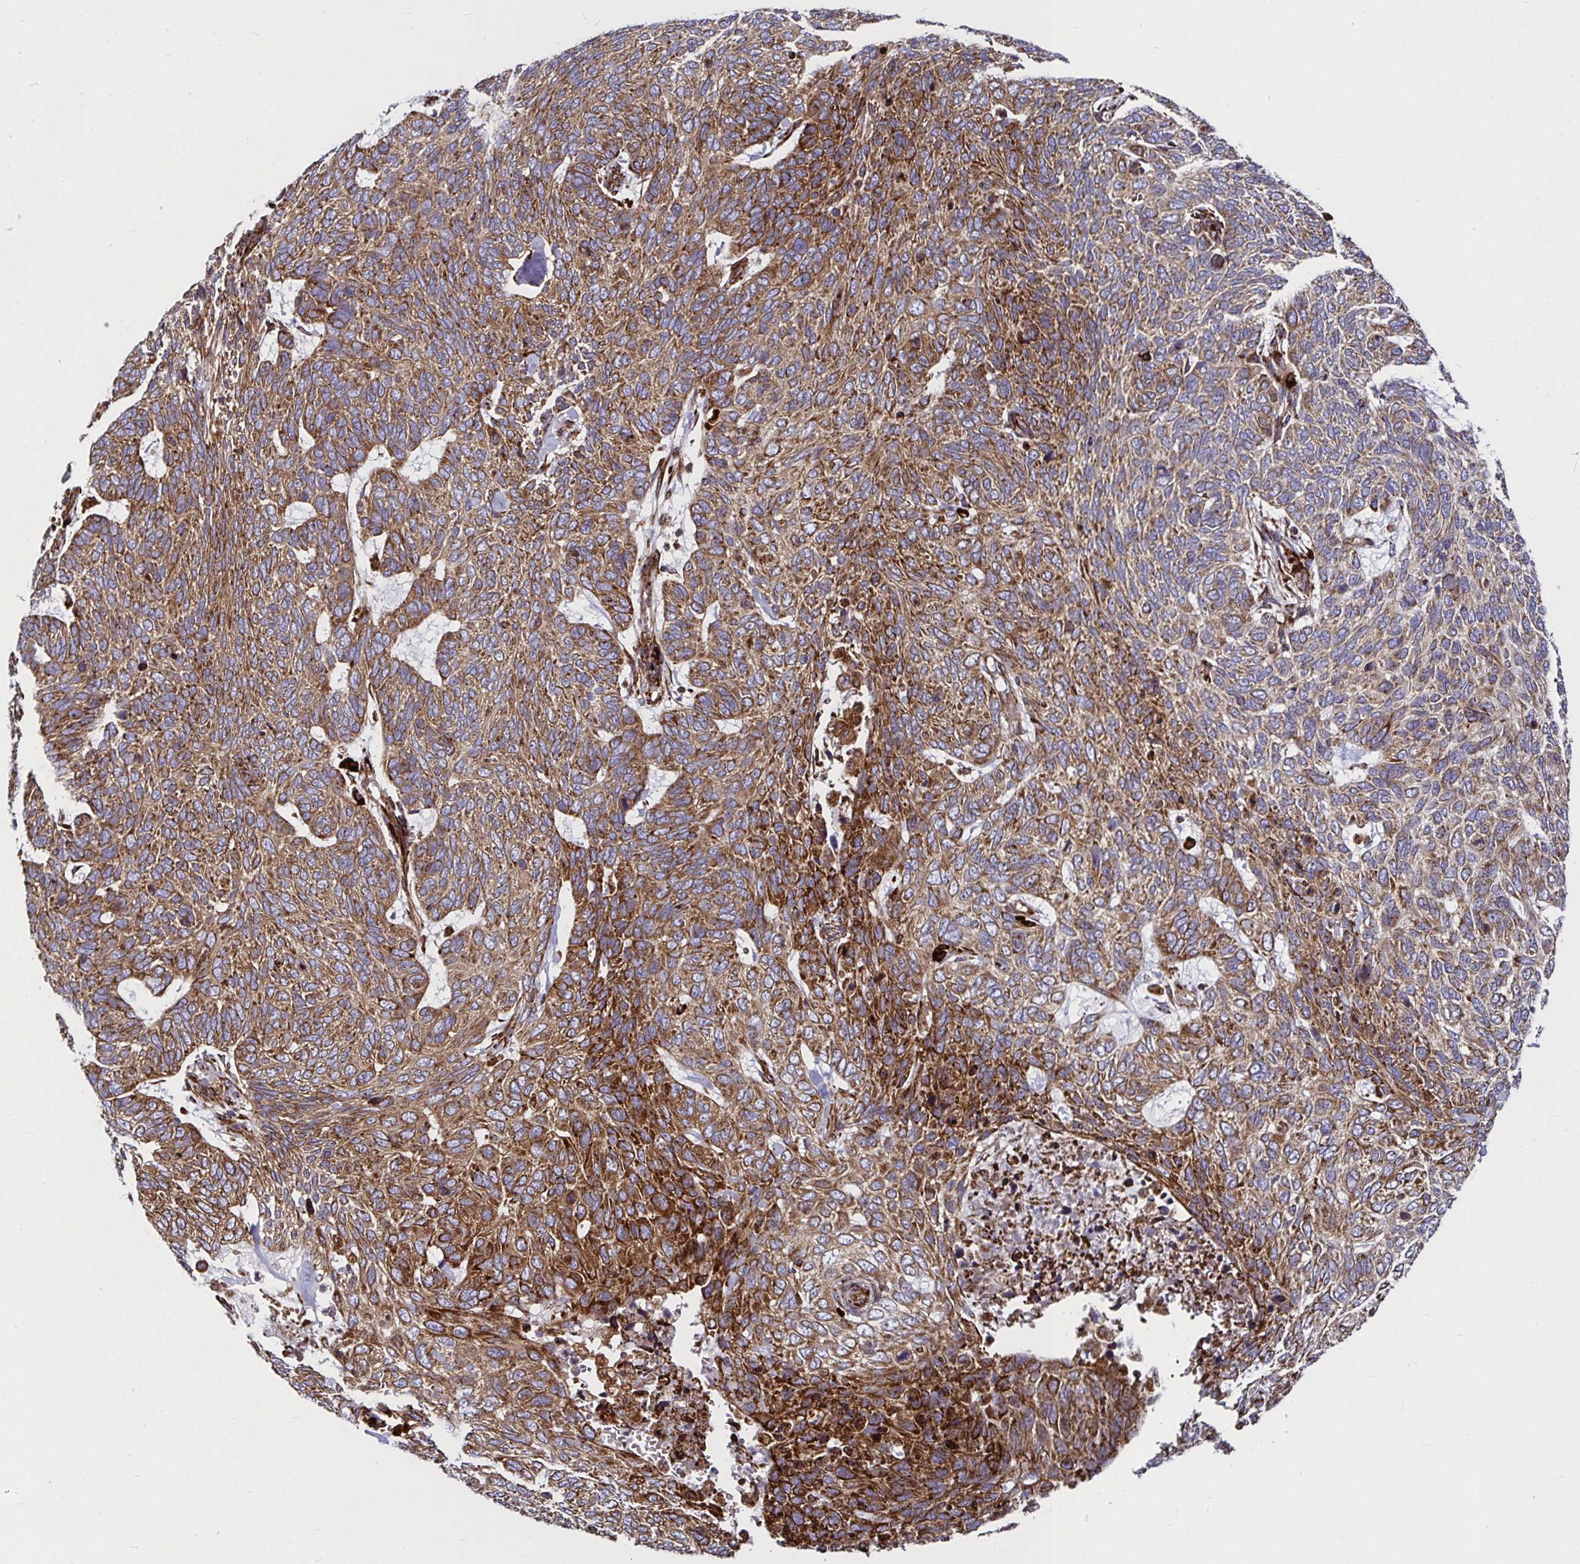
{"staining": {"intensity": "moderate", "quantity": ">75%", "location": "cytoplasmic/membranous"}, "tissue": "skin cancer", "cell_type": "Tumor cells", "image_type": "cancer", "snomed": [{"axis": "morphology", "description": "Basal cell carcinoma"}, {"axis": "topography", "description": "Skin"}], "caption": "Basal cell carcinoma (skin) was stained to show a protein in brown. There is medium levels of moderate cytoplasmic/membranous positivity in about >75% of tumor cells.", "gene": "SMYD3", "patient": {"sex": "female", "age": 65}}